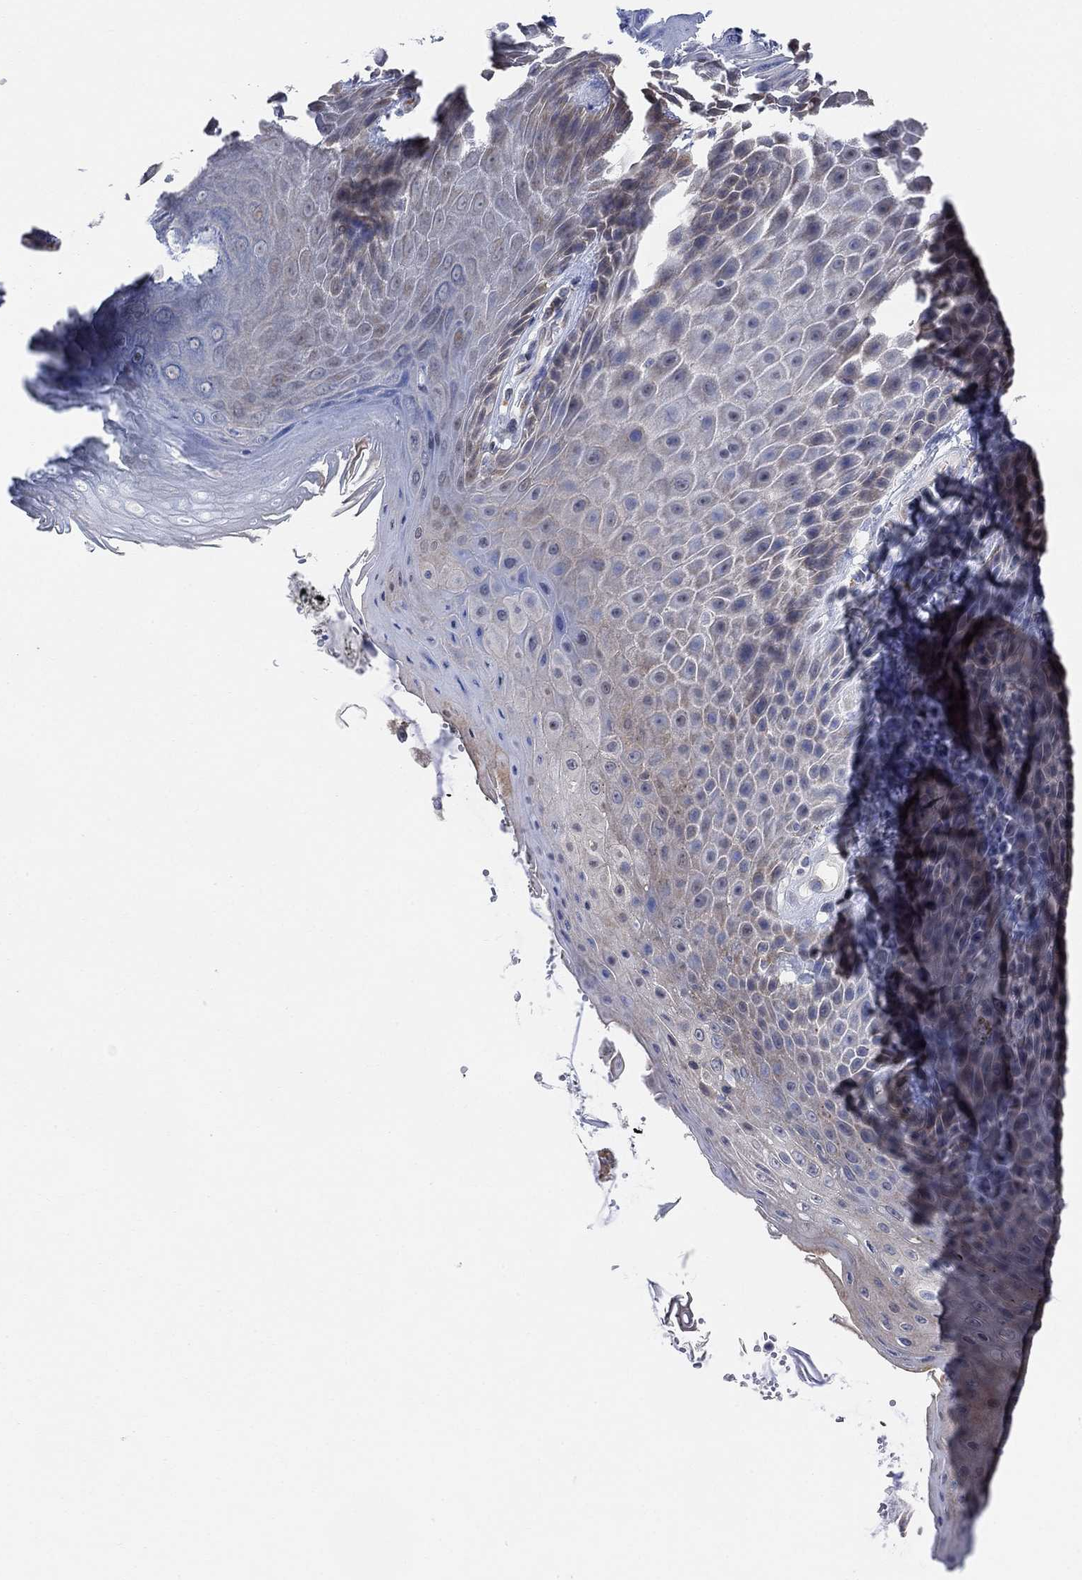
{"staining": {"intensity": "weak", "quantity": "<25%", "location": "cytoplasmic/membranous"}, "tissue": "skin", "cell_type": "Epidermal cells", "image_type": "normal", "snomed": [{"axis": "morphology", "description": "Normal tissue, NOS"}, {"axis": "topography", "description": "Skeletal muscle"}, {"axis": "topography", "description": "Anal"}, {"axis": "topography", "description": "Peripheral nerve tissue"}], "caption": "Skin stained for a protein using immunohistochemistry (IHC) exhibits no staining epidermal cells.", "gene": "CNTF", "patient": {"sex": "male", "age": 53}}